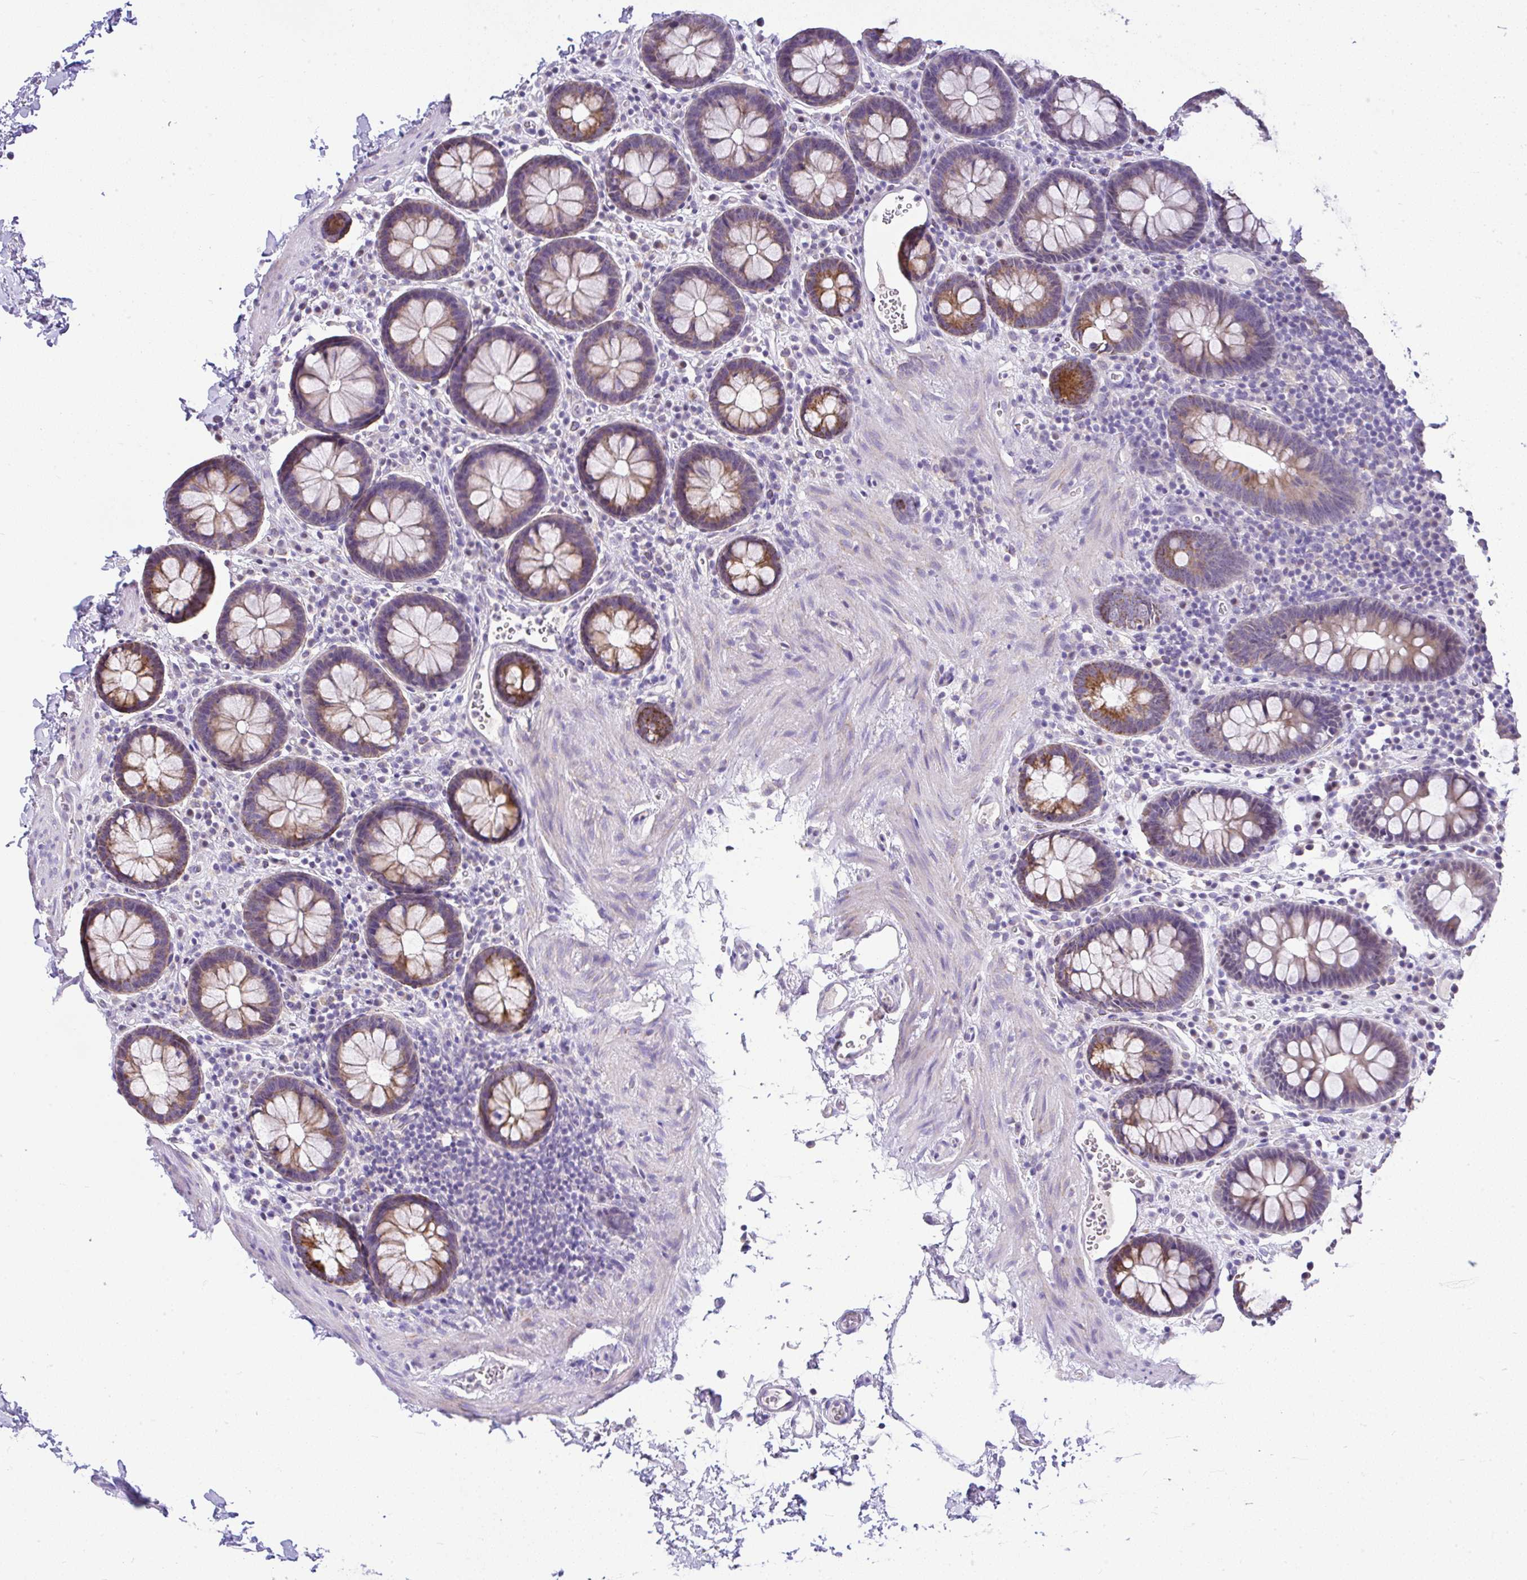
{"staining": {"intensity": "negative", "quantity": "none", "location": "none"}, "tissue": "colon", "cell_type": "Endothelial cells", "image_type": "normal", "snomed": [{"axis": "morphology", "description": "Normal tissue, NOS"}, {"axis": "topography", "description": "Colon"}, {"axis": "topography", "description": "Peripheral nerve tissue"}], "caption": "Protein analysis of normal colon shows no significant staining in endothelial cells.", "gene": "CTU1", "patient": {"sex": "male", "age": 84}}